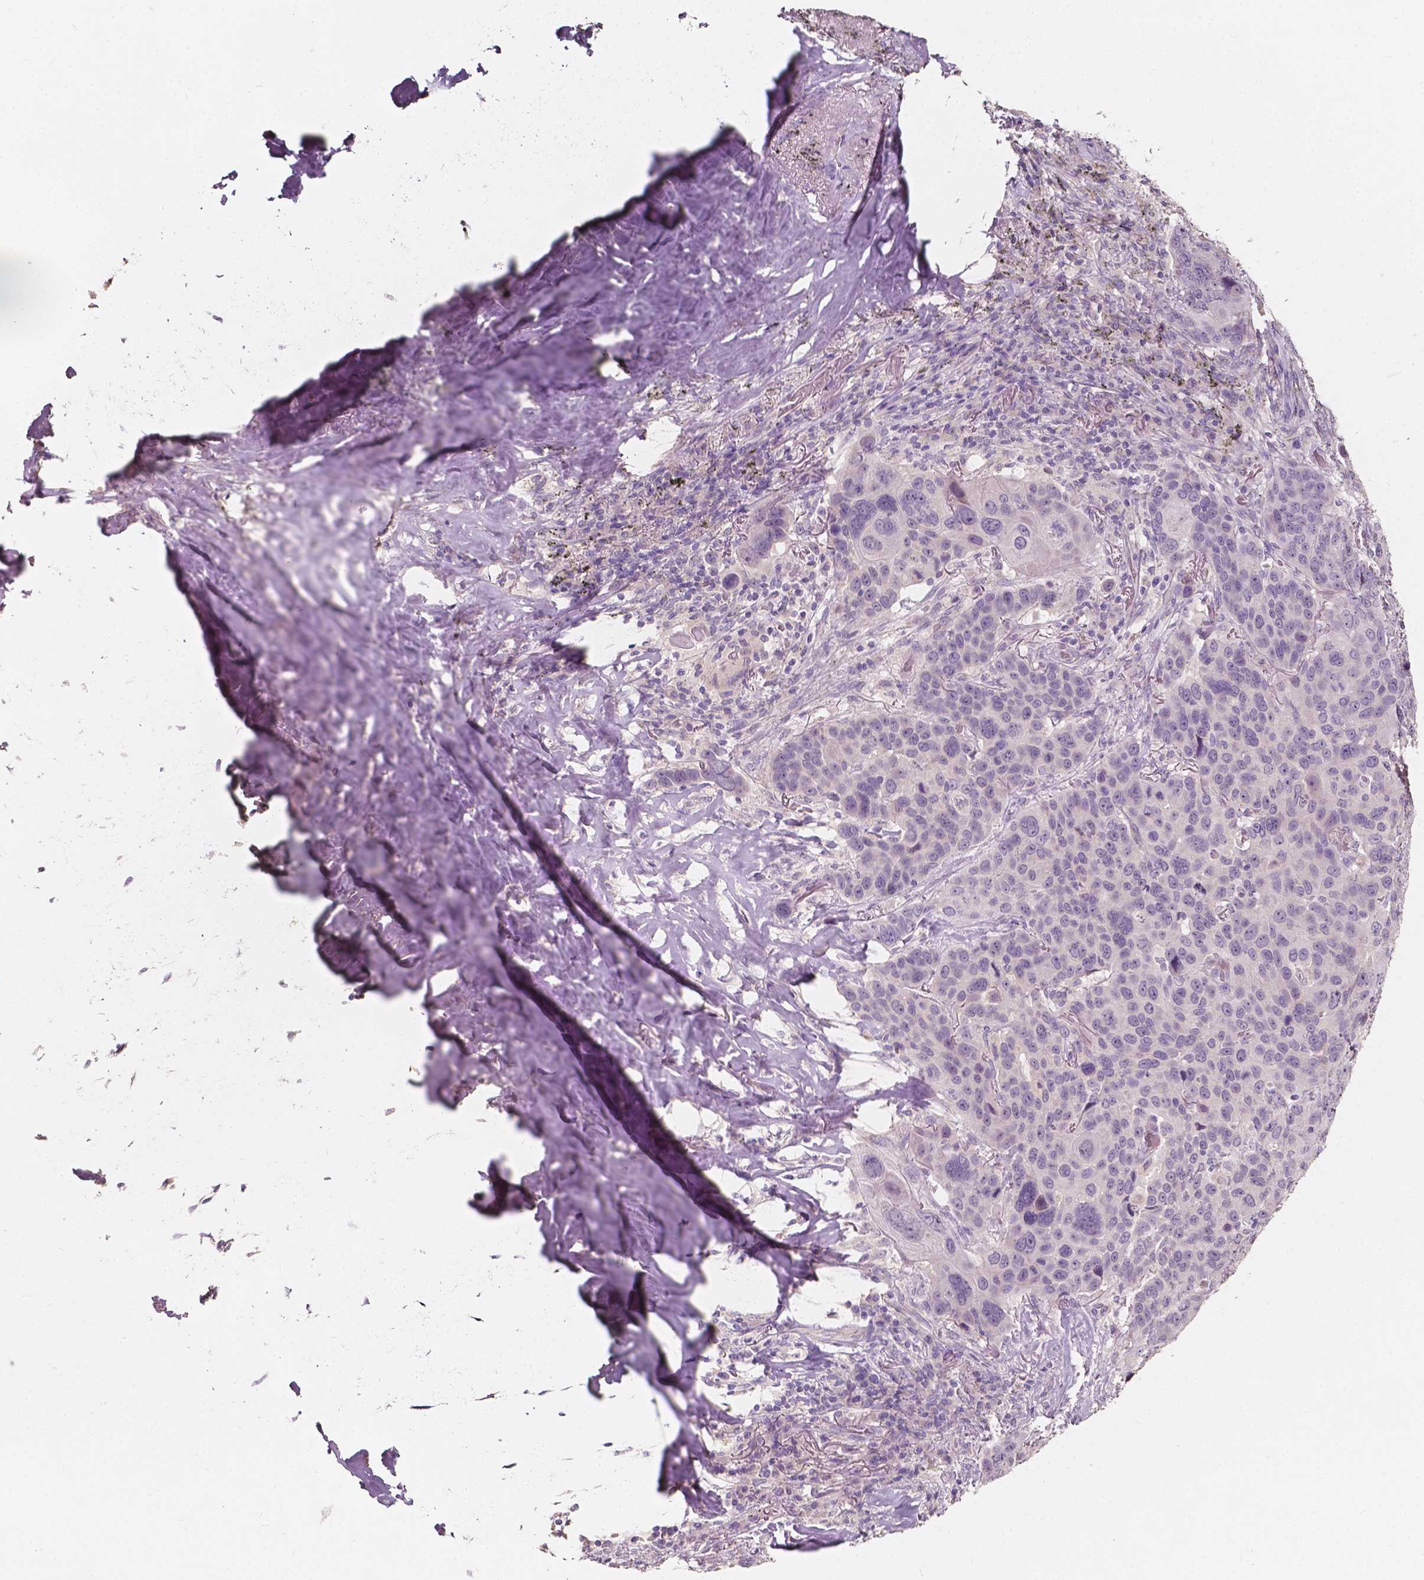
{"staining": {"intensity": "negative", "quantity": "none", "location": "none"}, "tissue": "lung cancer", "cell_type": "Tumor cells", "image_type": "cancer", "snomed": [{"axis": "morphology", "description": "Squamous cell carcinoma, NOS"}, {"axis": "topography", "description": "Lung"}], "caption": "Immunohistochemistry (IHC) of human lung cancer reveals no expression in tumor cells. (Stains: DAB immunohistochemistry with hematoxylin counter stain, Microscopy: brightfield microscopy at high magnification).", "gene": "NPC1L1", "patient": {"sex": "male", "age": 68}}